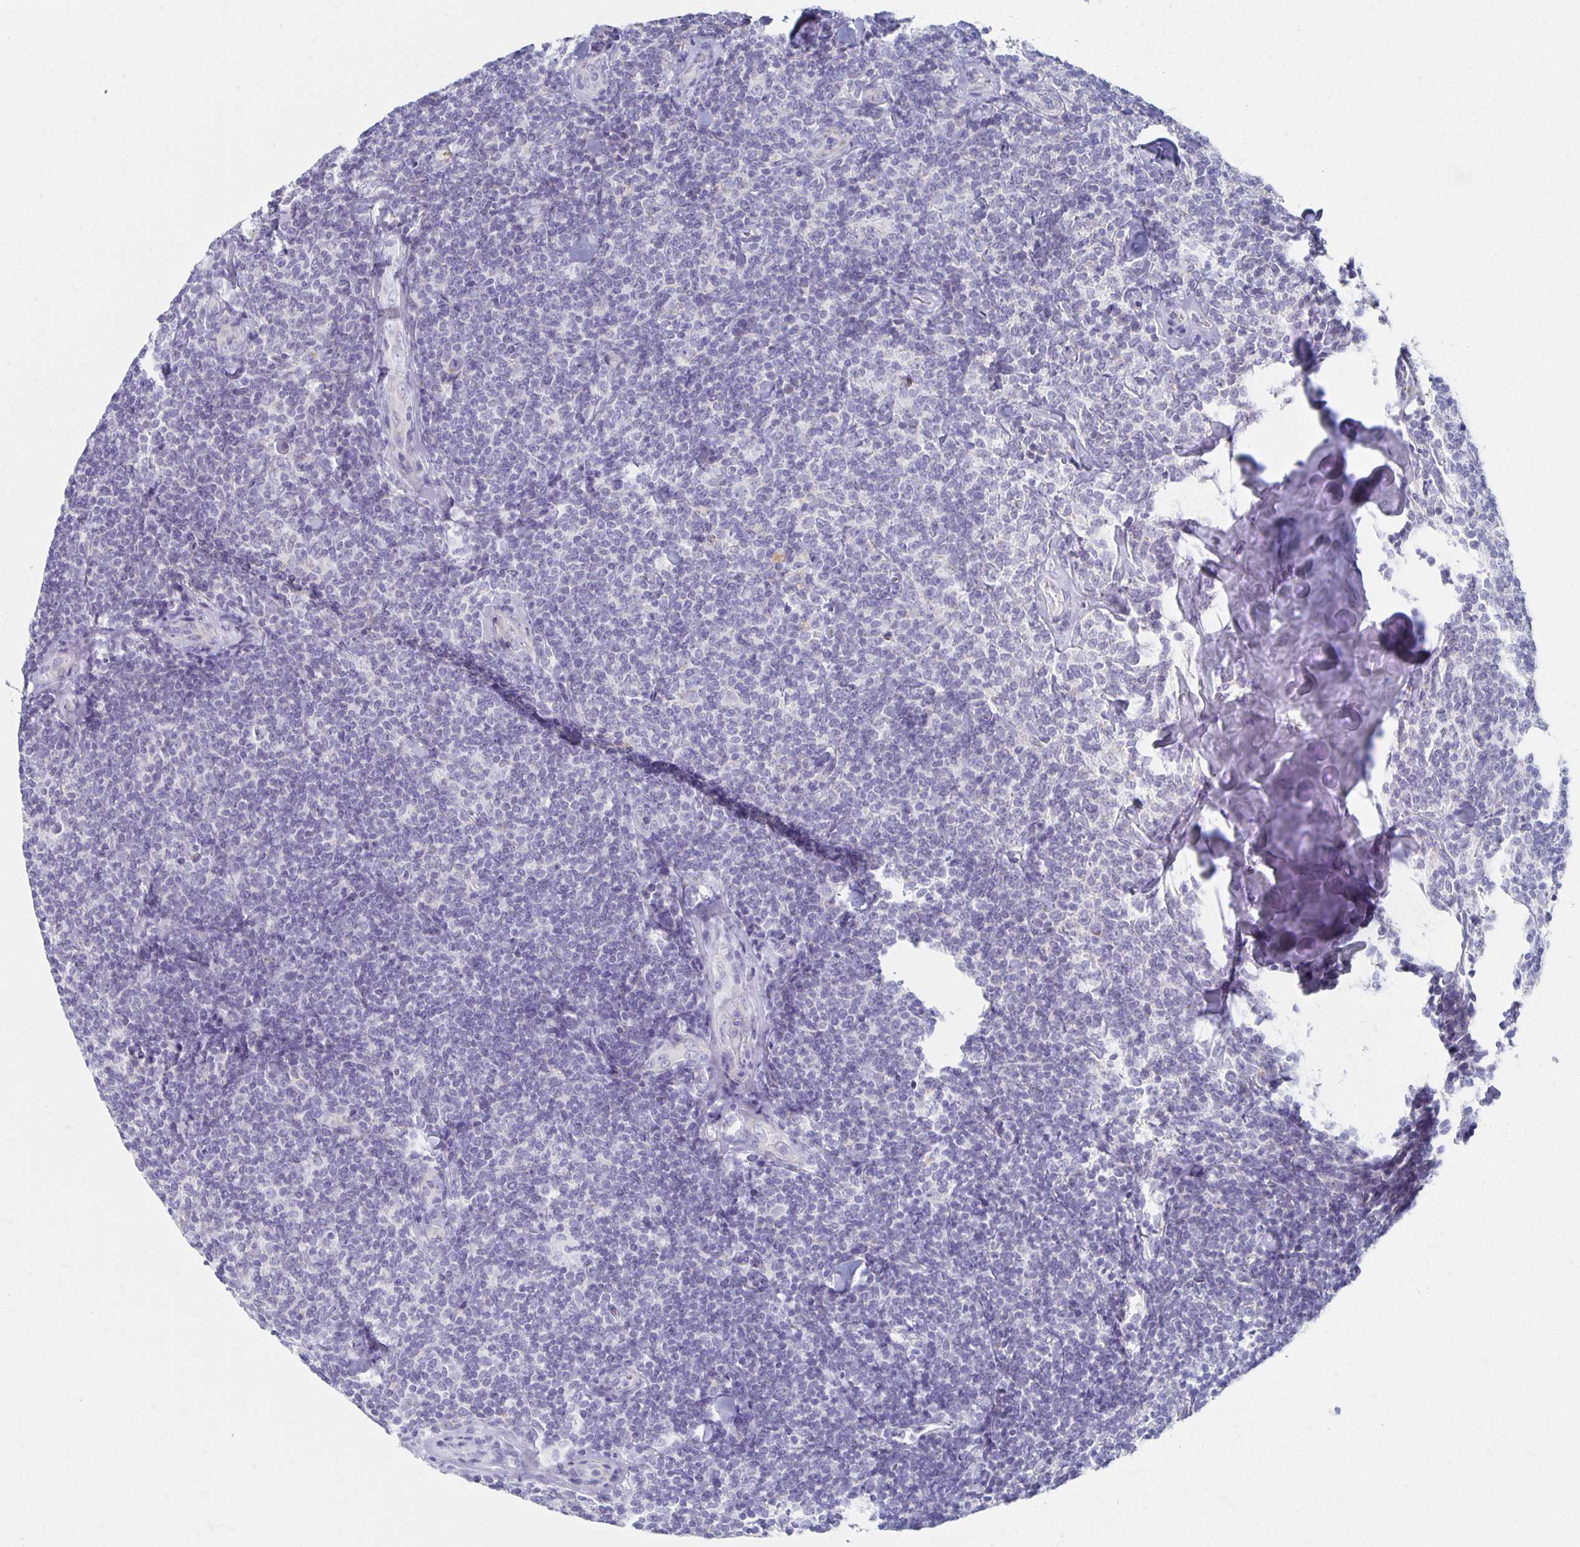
{"staining": {"intensity": "negative", "quantity": "none", "location": "none"}, "tissue": "lymphoma", "cell_type": "Tumor cells", "image_type": "cancer", "snomed": [{"axis": "morphology", "description": "Malignant lymphoma, non-Hodgkin's type, Low grade"}, {"axis": "topography", "description": "Lymph node"}], "caption": "This photomicrograph is of low-grade malignant lymphoma, non-Hodgkin's type stained with immunohistochemistry to label a protein in brown with the nuclei are counter-stained blue. There is no positivity in tumor cells. (Stains: DAB immunohistochemistry with hematoxylin counter stain, Microscopy: brightfield microscopy at high magnification).", "gene": "TEX44", "patient": {"sex": "female", "age": 56}}